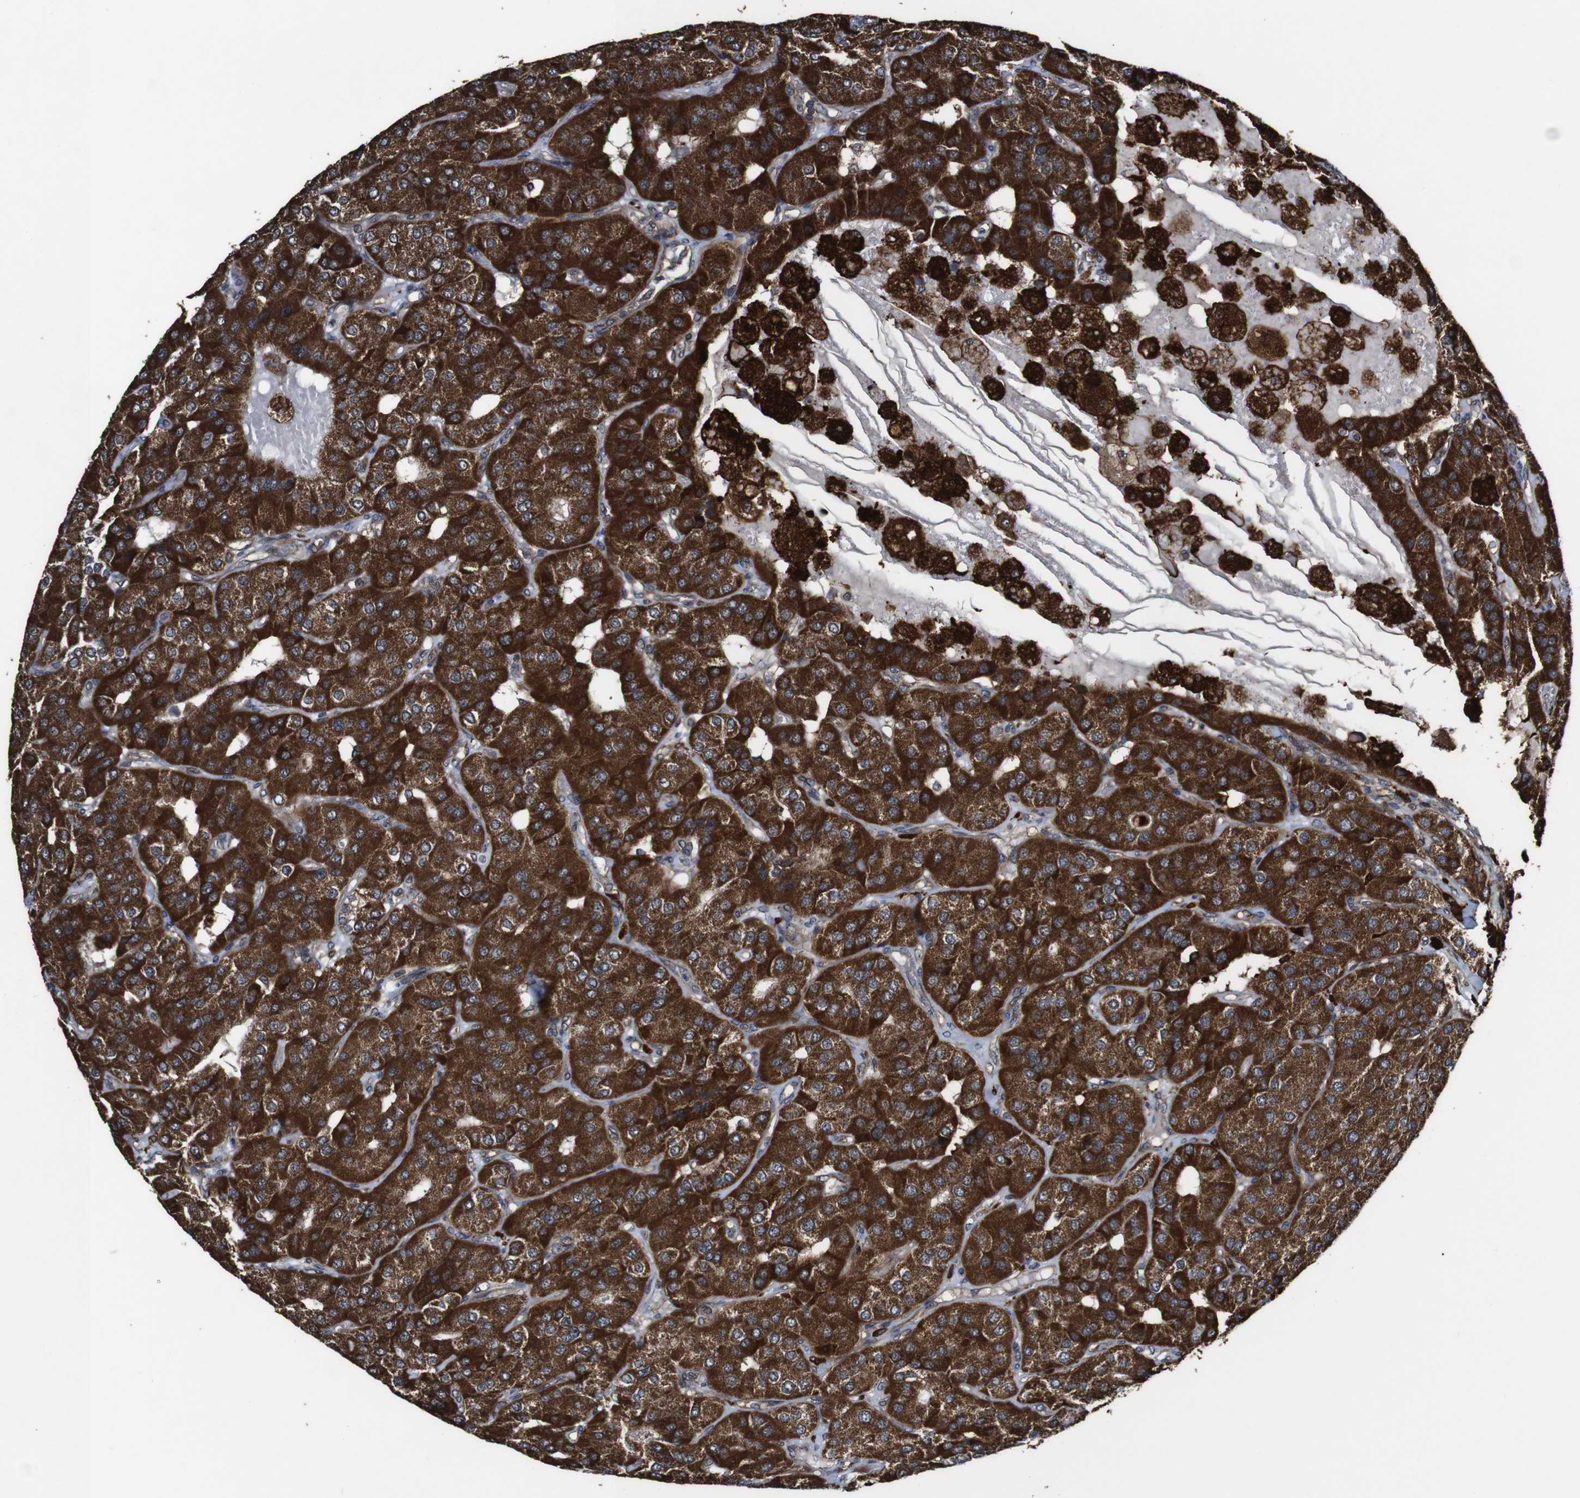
{"staining": {"intensity": "strong", "quantity": ">75%", "location": "cytoplasmic/membranous"}, "tissue": "parathyroid gland", "cell_type": "Glandular cells", "image_type": "normal", "snomed": [{"axis": "morphology", "description": "Normal tissue, NOS"}, {"axis": "morphology", "description": "Adenoma, NOS"}, {"axis": "topography", "description": "Parathyroid gland"}], "caption": "DAB (3,3'-diaminobenzidine) immunohistochemical staining of unremarkable parathyroid gland demonstrates strong cytoplasmic/membranous protein positivity in about >75% of glandular cells. The staining is performed using DAB brown chromogen to label protein expression. The nuclei are counter-stained blue using hematoxylin.", "gene": "BTN3A3", "patient": {"sex": "female", "age": 86}}